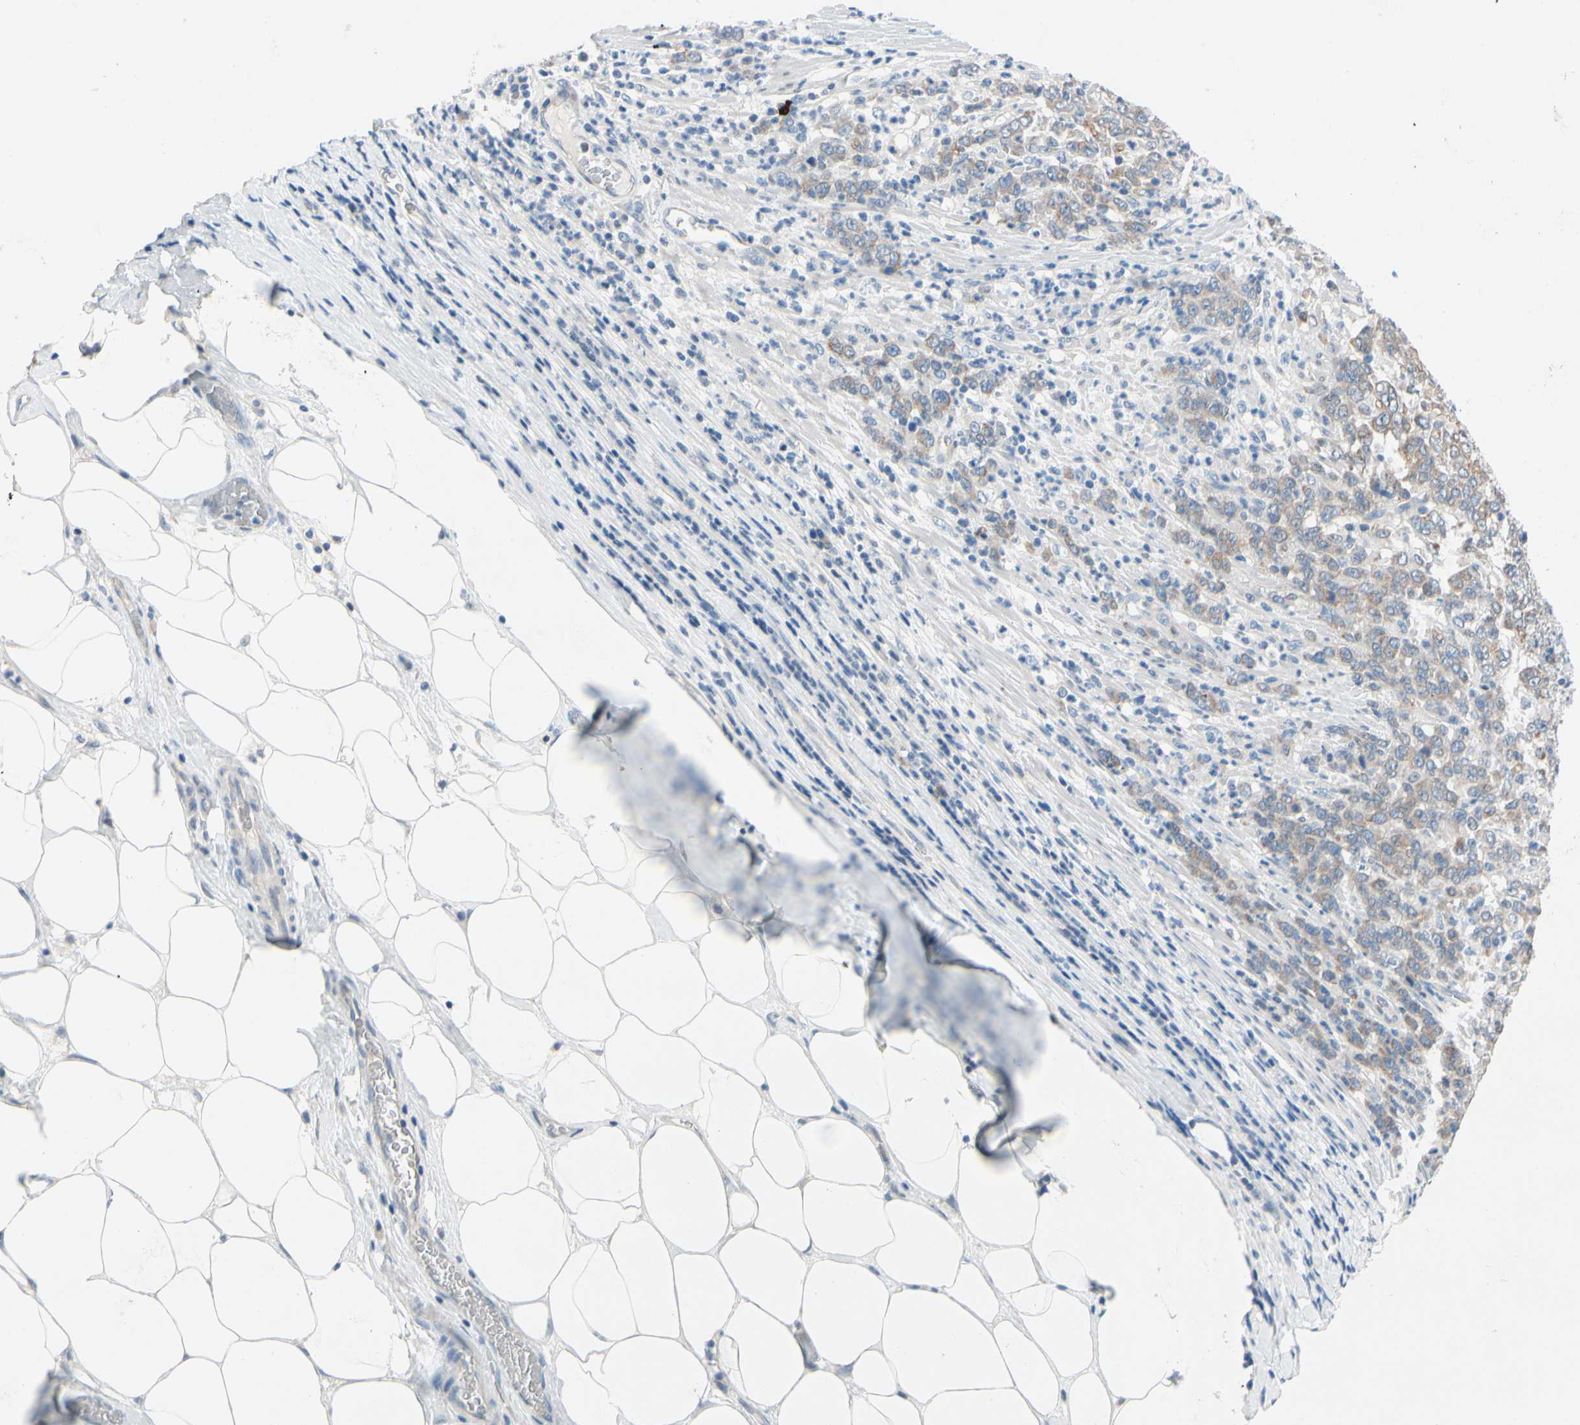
{"staining": {"intensity": "weak", "quantity": ">75%", "location": "cytoplasmic/membranous"}, "tissue": "stomach cancer", "cell_type": "Tumor cells", "image_type": "cancer", "snomed": [{"axis": "morphology", "description": "Adenocarcinoma, NOS"}, {"axis": "topography", "description": "Stomach, lower"}], "caption": "Stomach adenocarcinoma stained with DAB IHC displays low levels of weak cytoplasmic/membranous staining in about >75% of tumor cells. (Stains: DAB in brown, nuclei in blue, Microscopy: brightfield microscopy at high magnification).", "gene": "ZNF132", "patient": {"sex": "female", "age": 71}}